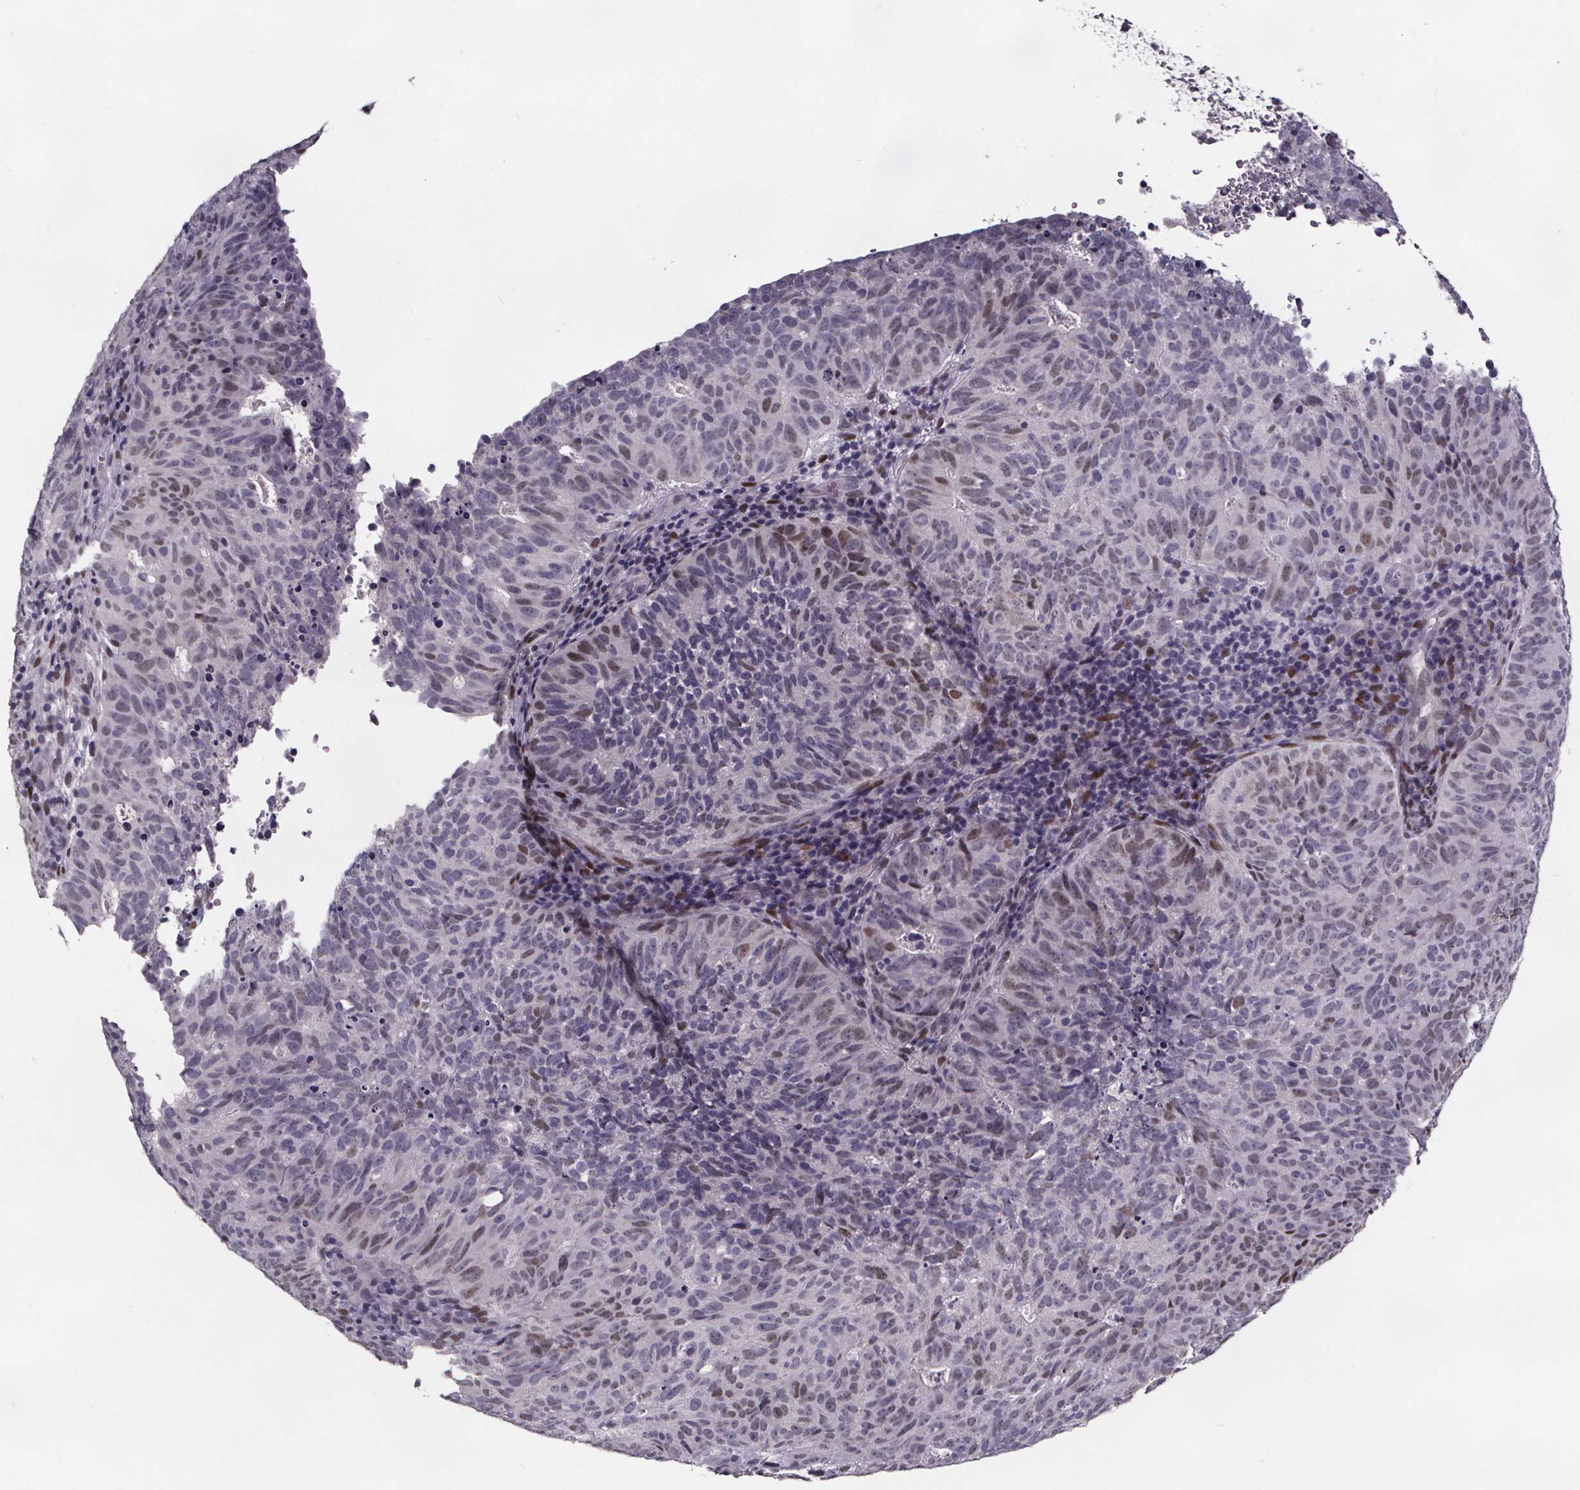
{"staining": {"intensity": "moderate", "quantity": "<25%", "location": "nuclear"}, "tissue": "cervical cancer", "cell_type": "Tumor cells", "image_type": "cancer", "snomed": [{"axis": "morphology", "description": "Adenocarcinoma, NOS"}, {"axis": "topography", "description": "Cervix"}], "caption": "The immunohistochemical stain shows moderate nuclear expression in tumor cells of cervical cancer tissue.", "gene": "AR", "patient": {"sex": "female", "age": 38}}